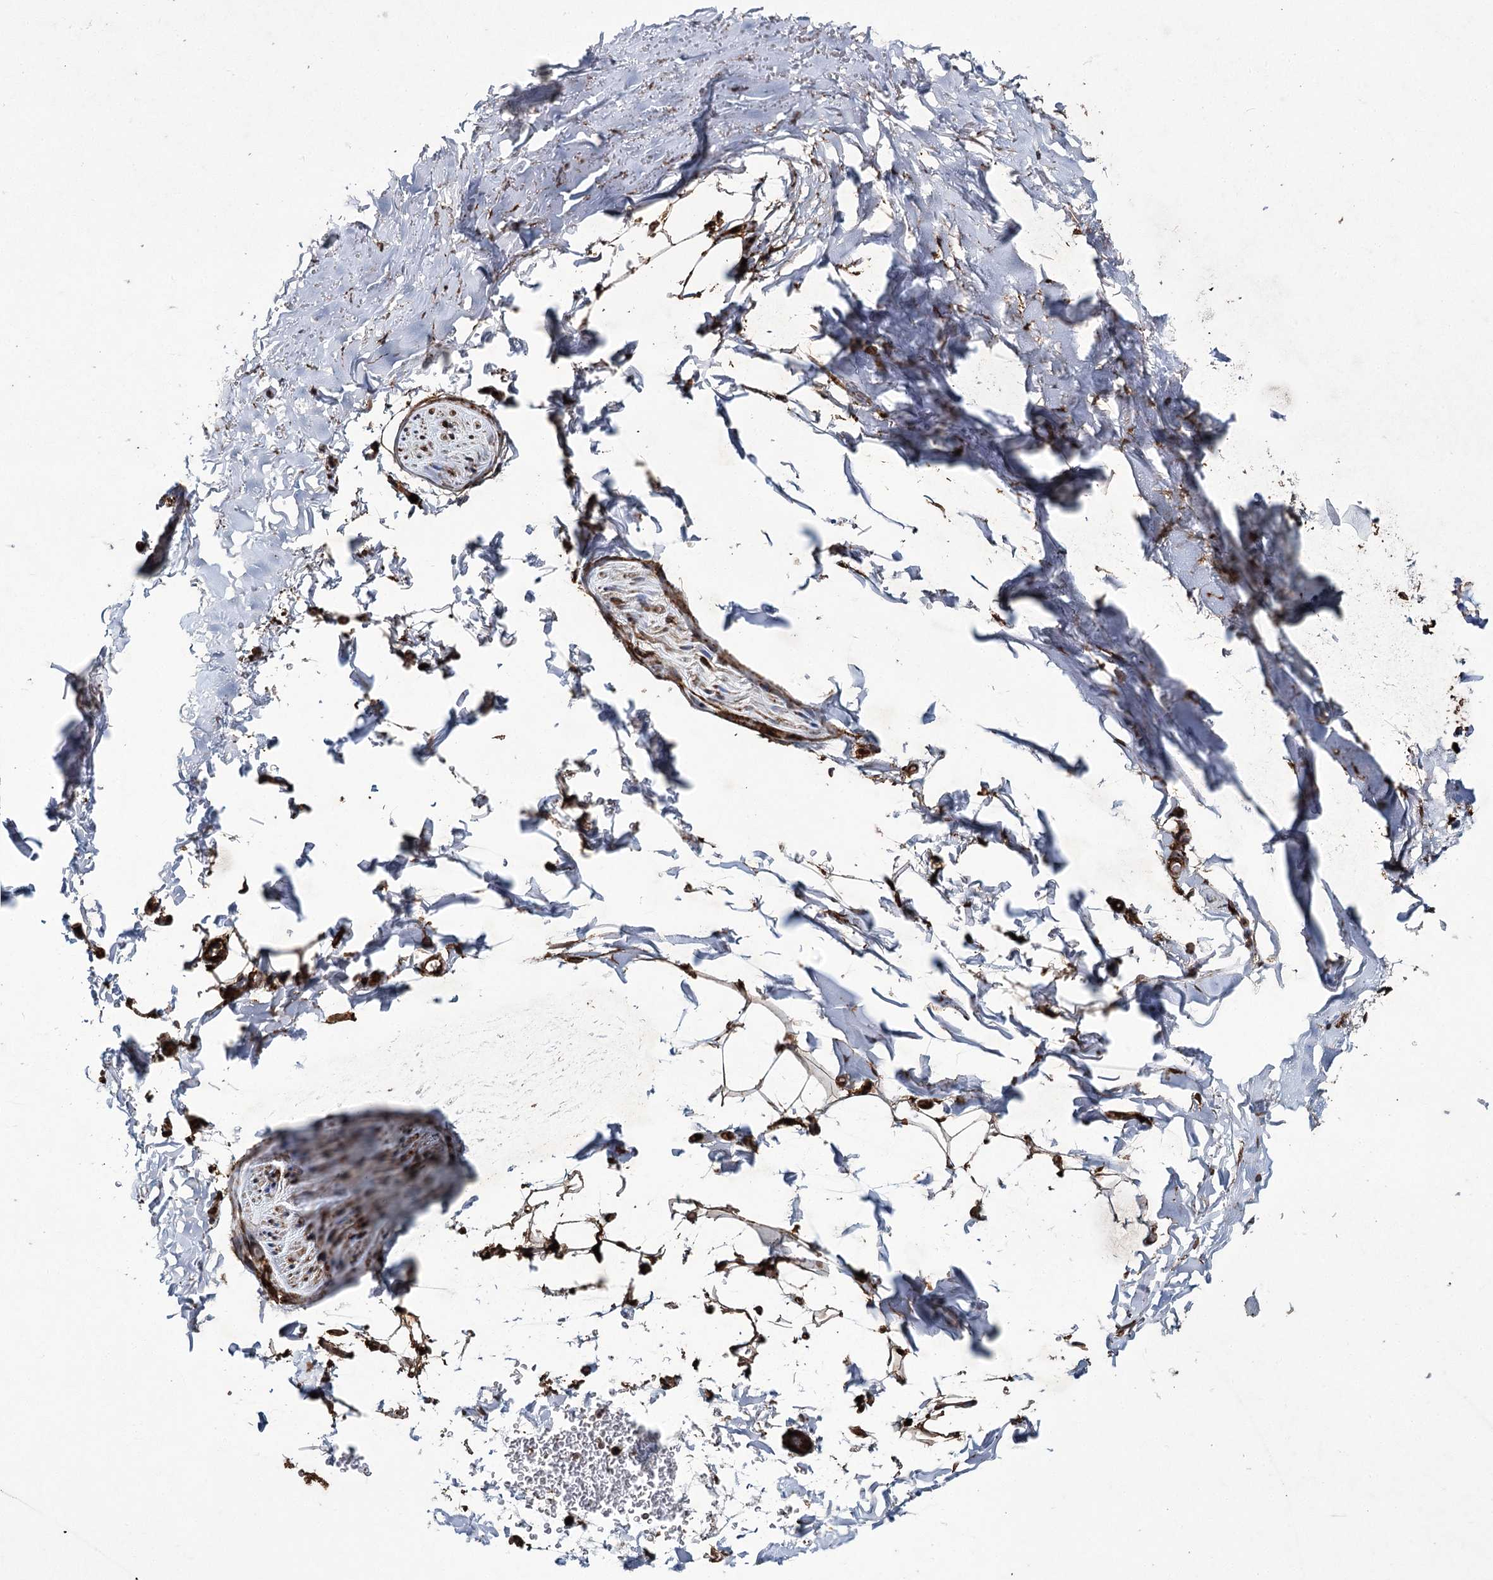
{"staining": {"intensity": "strong", "quantity": ">75%", "location": "cytoplasmic/membranous"}, "tissue": "adipose tissue", "cell_type": "Adipocytes", "image_type": "normal", "snomed": [{"axis": "morphology", "description": "Normal tissue, NOS"}, {"axis": "topography", "description": "Cartilage tissue"}, {"axis": "topography", "description": "Bronchus"}], "caption": "High-magnification brightfield microscopy of benign adipose tissue stained with DAB (brown) and counterstained with hematoxylin (blue). adipocytes exhibit strong cytoplasmic/membranous positivity is appreciated in about>75% of cells.", "gene": "DCUN1D4", "patient": {"sex": "female", "age": 73}}